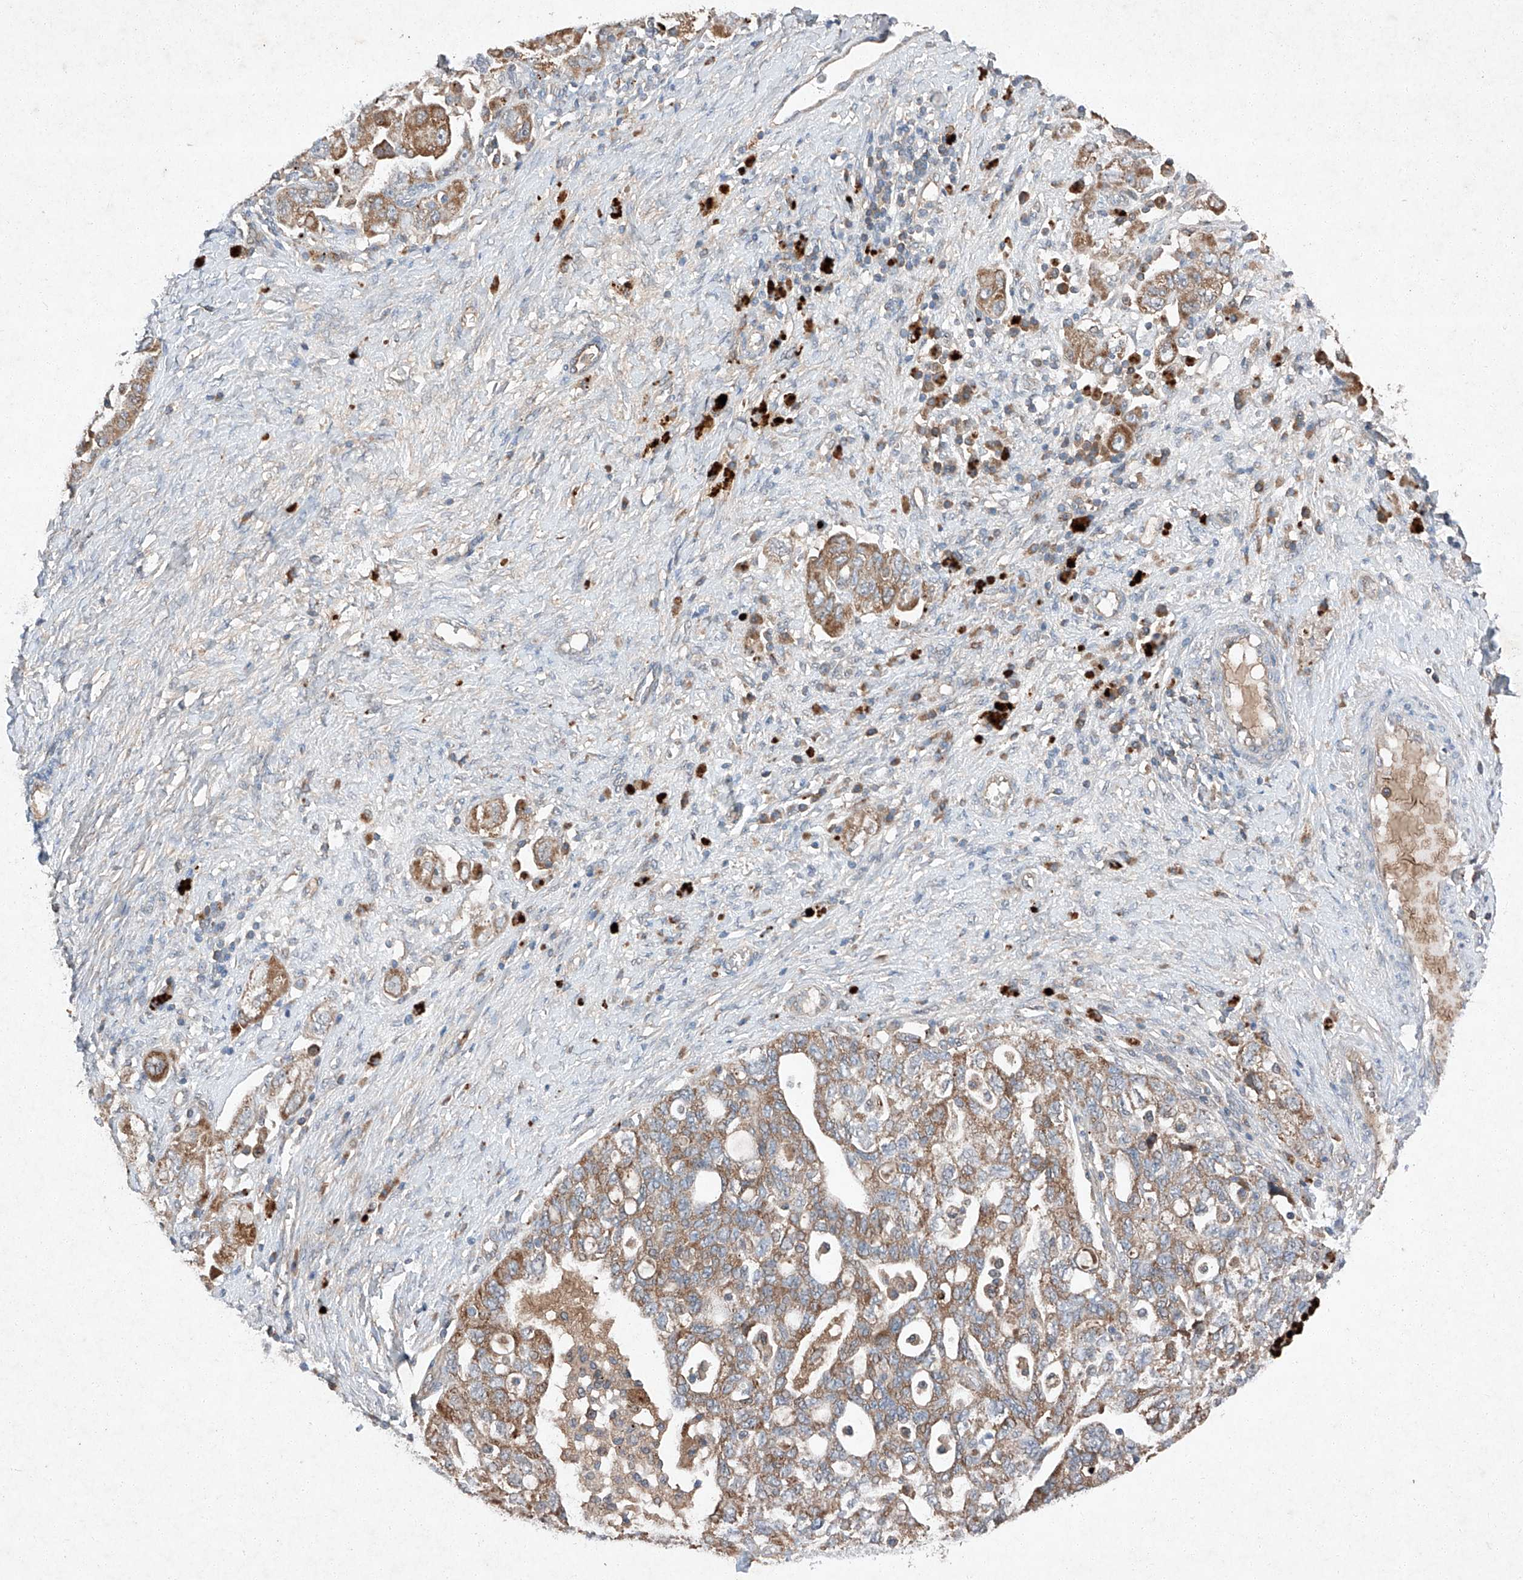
{"staining": {"intensity": "moderate", "quantity": ">75%", "location": "cytoplasmic/membranous"}, "tissue": "ovarian cancer", "cell_type": "Tumor cells", "image_type": "cancer", "snomed": [{"axis": "morphology", "description": "Carcinoma, NOS"}, {"axis": "morphology", "description": "Cystadenocarcinoma, serous, NOS"}, {"axis": "topography", "description": "Ovary"}], "caption": "High-power microscopy captured an immunohistochemistry (IHC) photomicrograph of ovarian cancer (carcinoma), revealing moderate cytoplasmic/membranous expression in approximately >75% of tumor cells. The protein of interest is shown in brown color, while the nuclei are stained blue.", "gene": "RUSC1", "patient": {"sex": "female", "age": 69}}